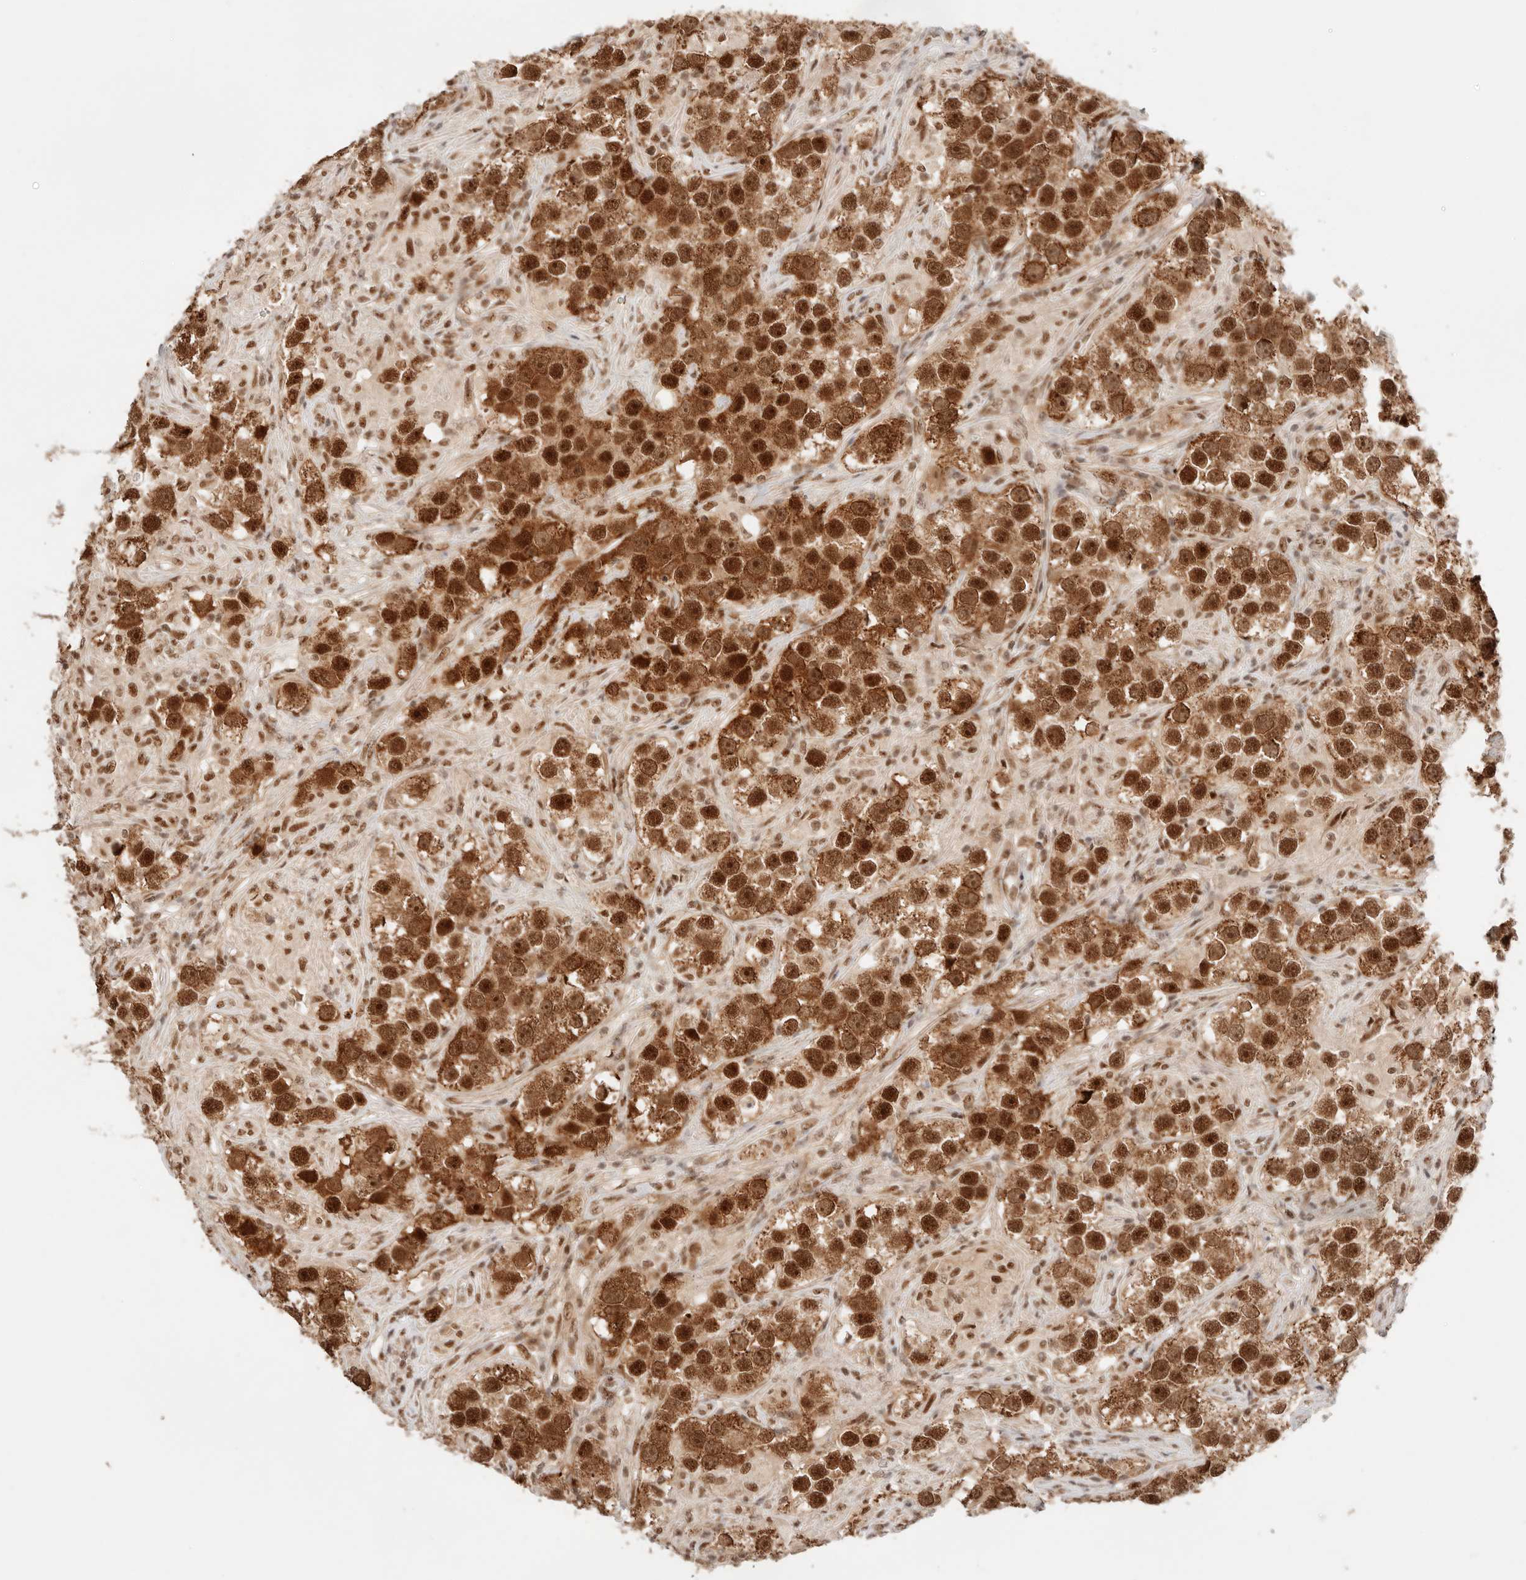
{"staining": {"intensity": "strong", "quantity": ">75%", "location": "cytoplasmic/membranous,nuclear"}, "tissue": "testis cancer", "cell_type": "Tumor cells", "image_type": "cancer", "snomed": [{"axis": "morphology", "description": "Seminoma, NOS"}, {"axis": "topography", "description": "Testis"}], "caption": "Protein staining of testis cancer tissue shows strong cytoplasmic/membranous and nuclear staining in about >75% of tumor cells. (IHC, brightfield microscopy, high magnification).", "gene": "GTF2E2", "patient": {"sex": "male", "age": 49}}